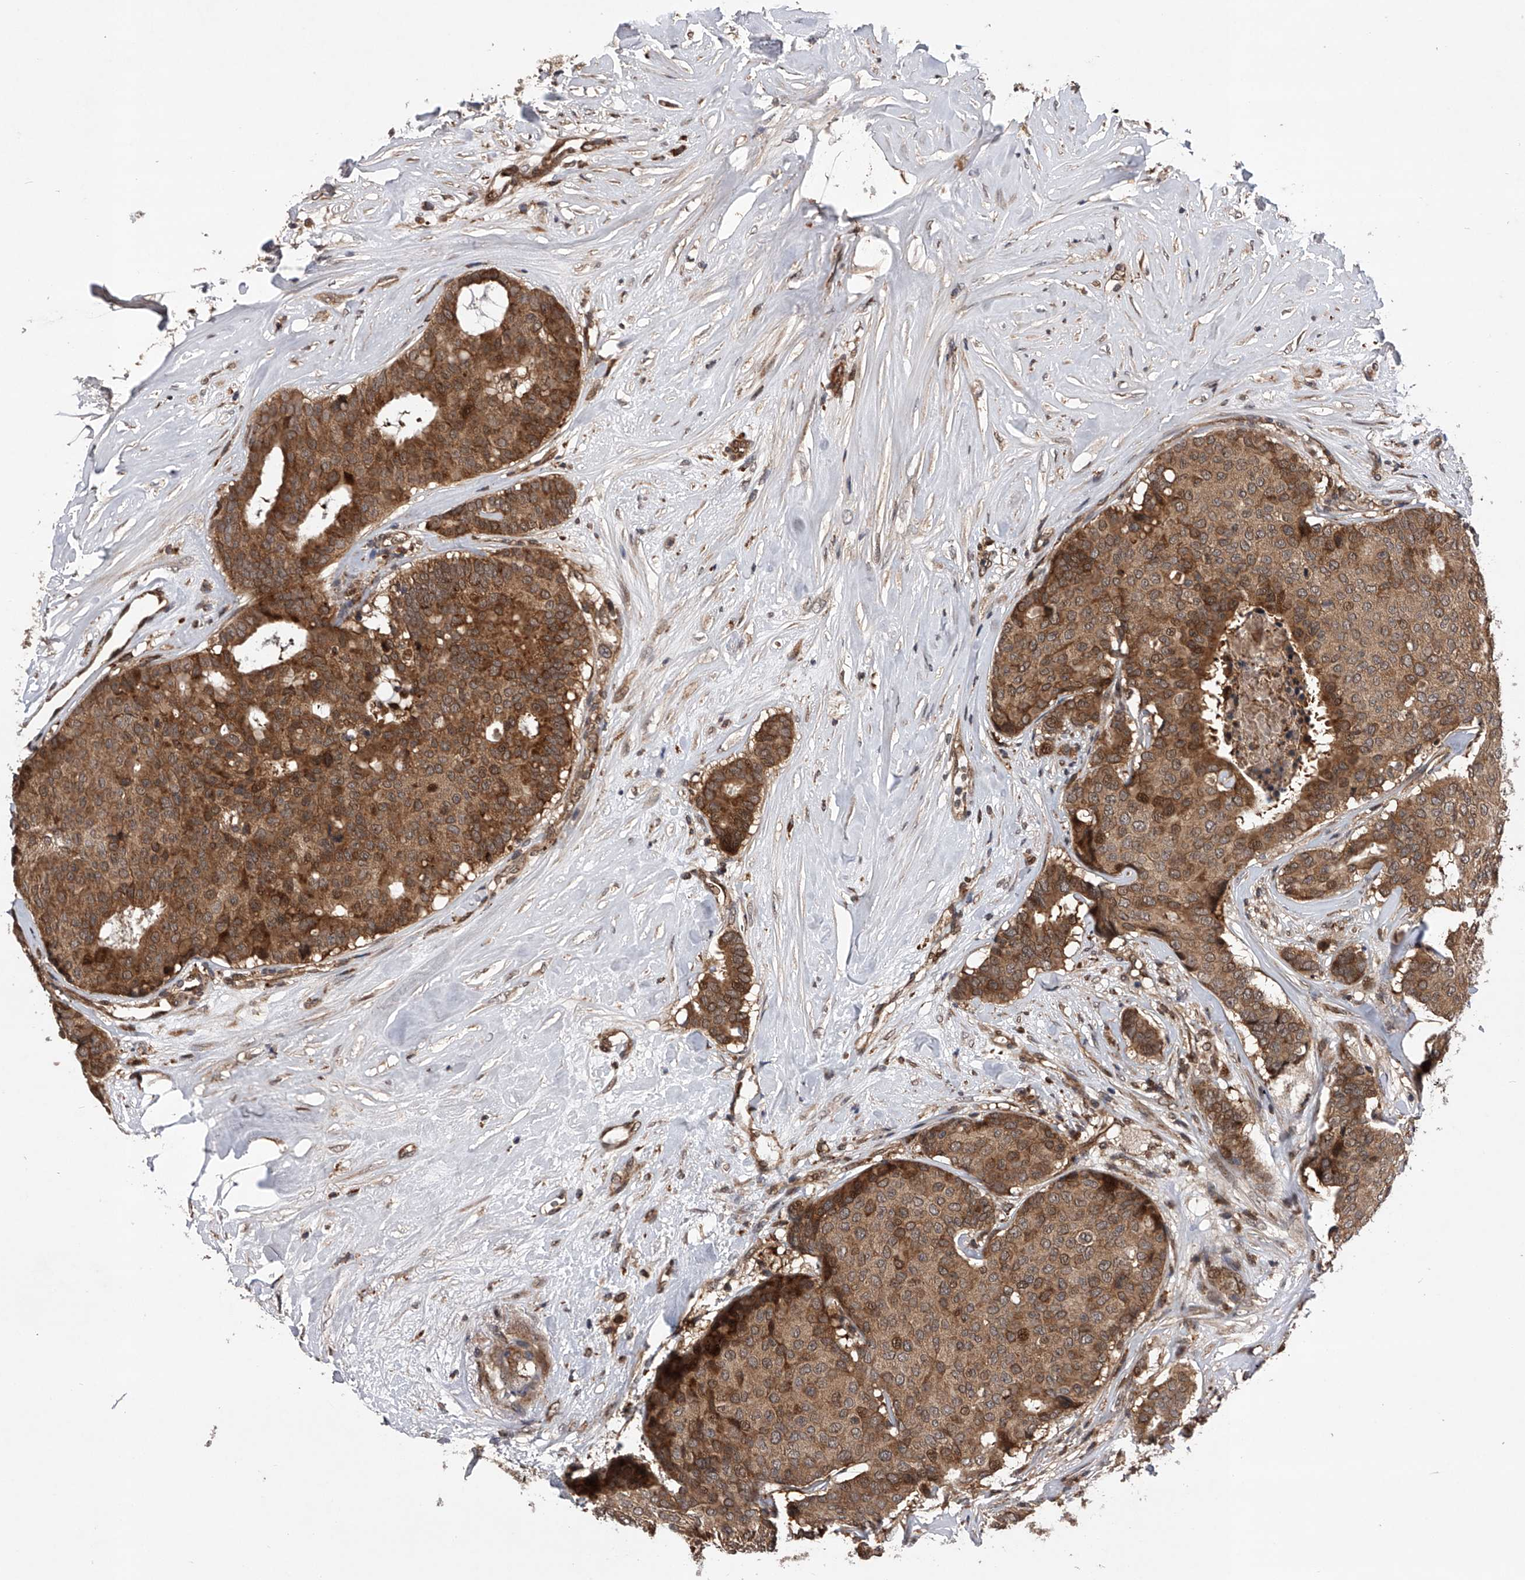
{"staining": {"intensity": "moderate", "quantity": ">75%", "location": "cytoplasmic/membranous,nuclear"}, "tissue": "breast cancer", "cell_type": "Tumor cells", "image_type": "cancer", "snomed": [{"axis": "morphology", "description": "Duct carcinoma"}, {"axis": "topography", "description": "Breast"}], "caption": "Immunohistochemical staining of human breast cancer demonstrates moderate cytoplasmic/membranous and nuclear protein expression in about >75% of tumor cells. (DAB (3,3'-diaminobenzidine) = brown stain, brightfield microscopy at high magnification).", "gene": "MAP3K11", "patient": {"sex": "female", "age": 75}}